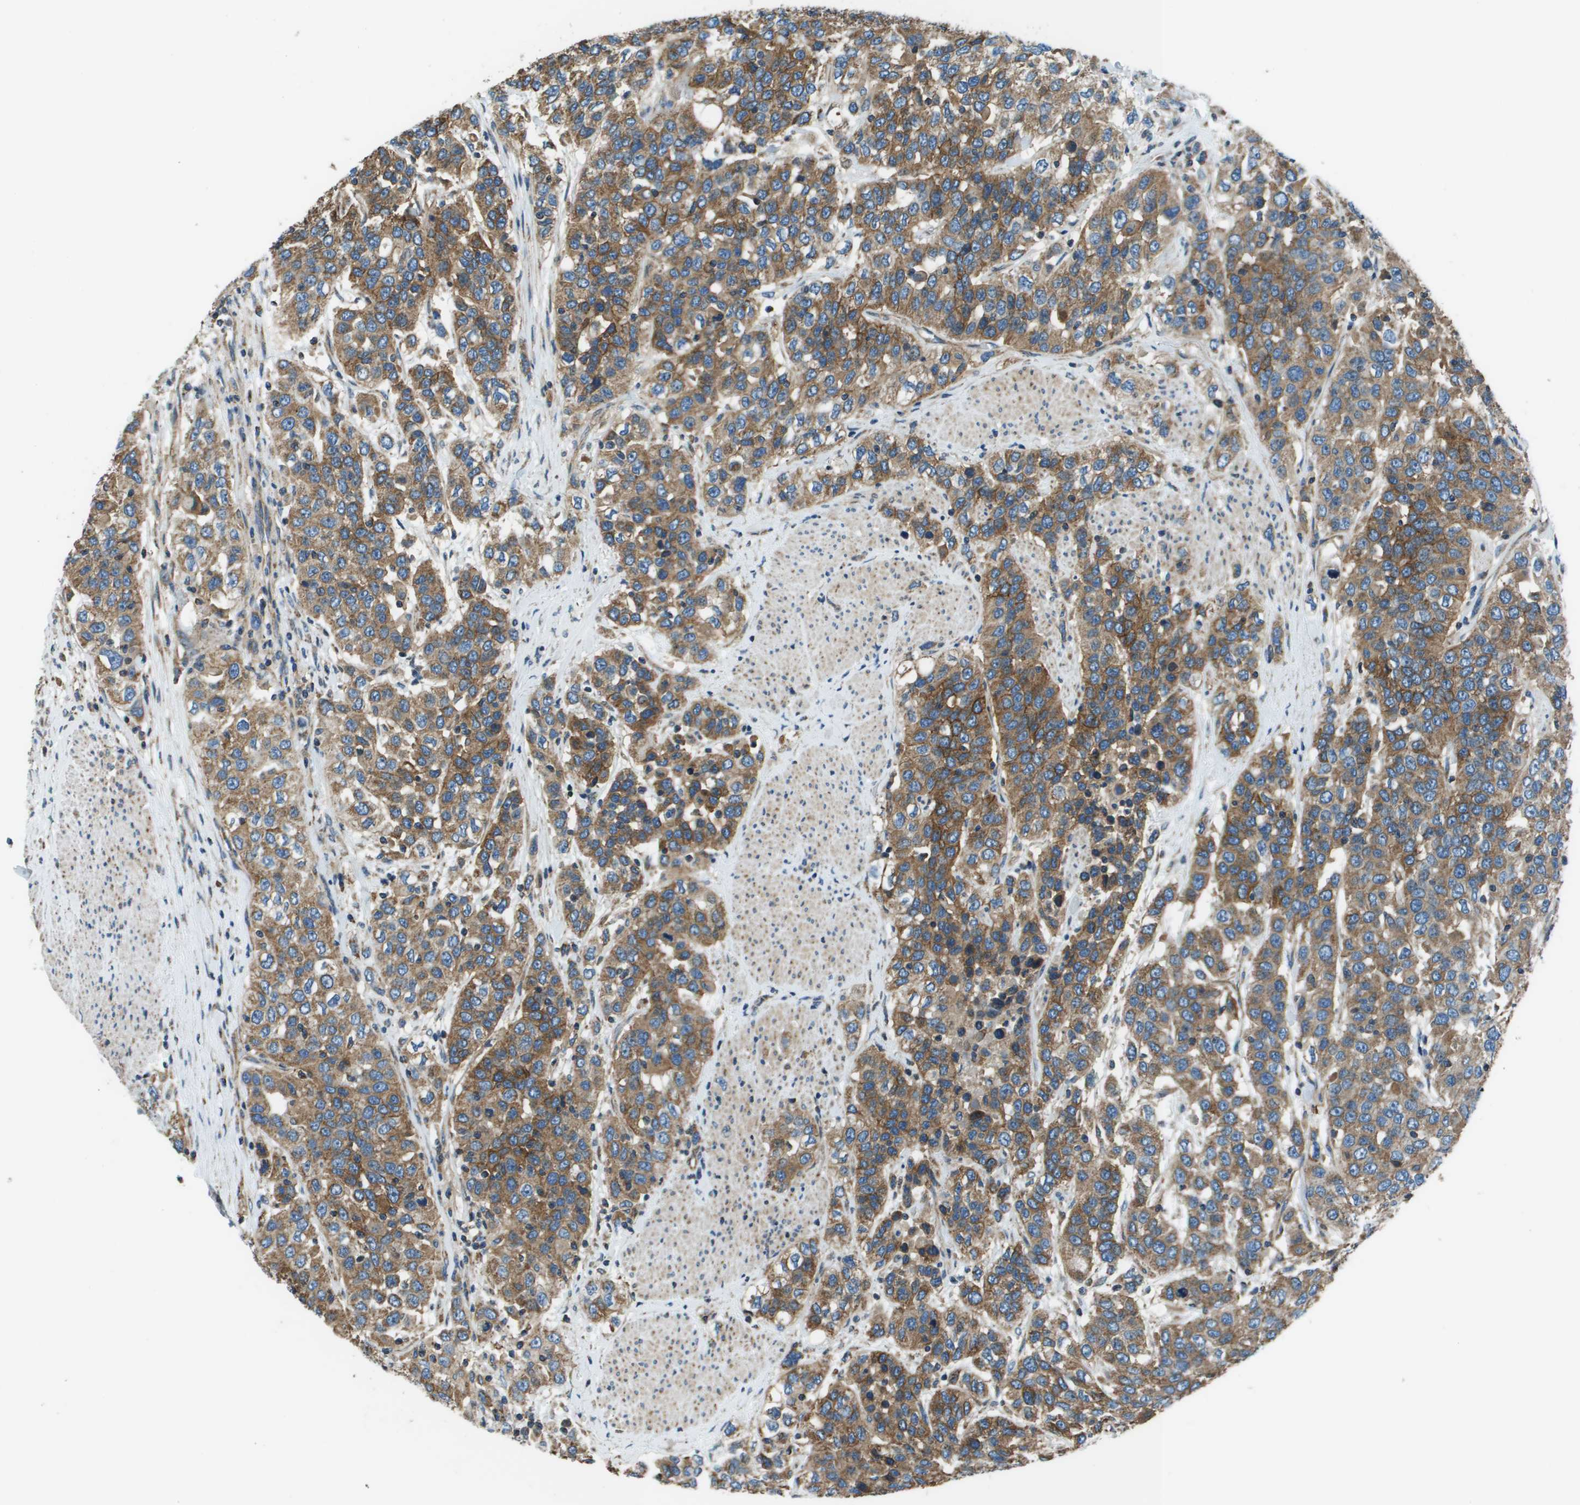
{"staining": {"intensity": "moderate", "quantity": ">75%", "location": "cytoplasmic/membranous"}, "tissue": "urothelial cancer", "cell_type": "Tumor cells", "image_type": "cancer", "snomed": [{"axis": "morphology", "description": "Urothelial carcinoma, High grade"}, {"axis": "topography", "description": "Urinary bladder"}], "caption": "Protein analysis of high-grade urothelial carcinoma tissue displays moderate cytoplasmic/membranous expression in approximately >75% of tumor cells.", "gene": "TMEM51", "patient": {"sex": "female", "age": 80}}